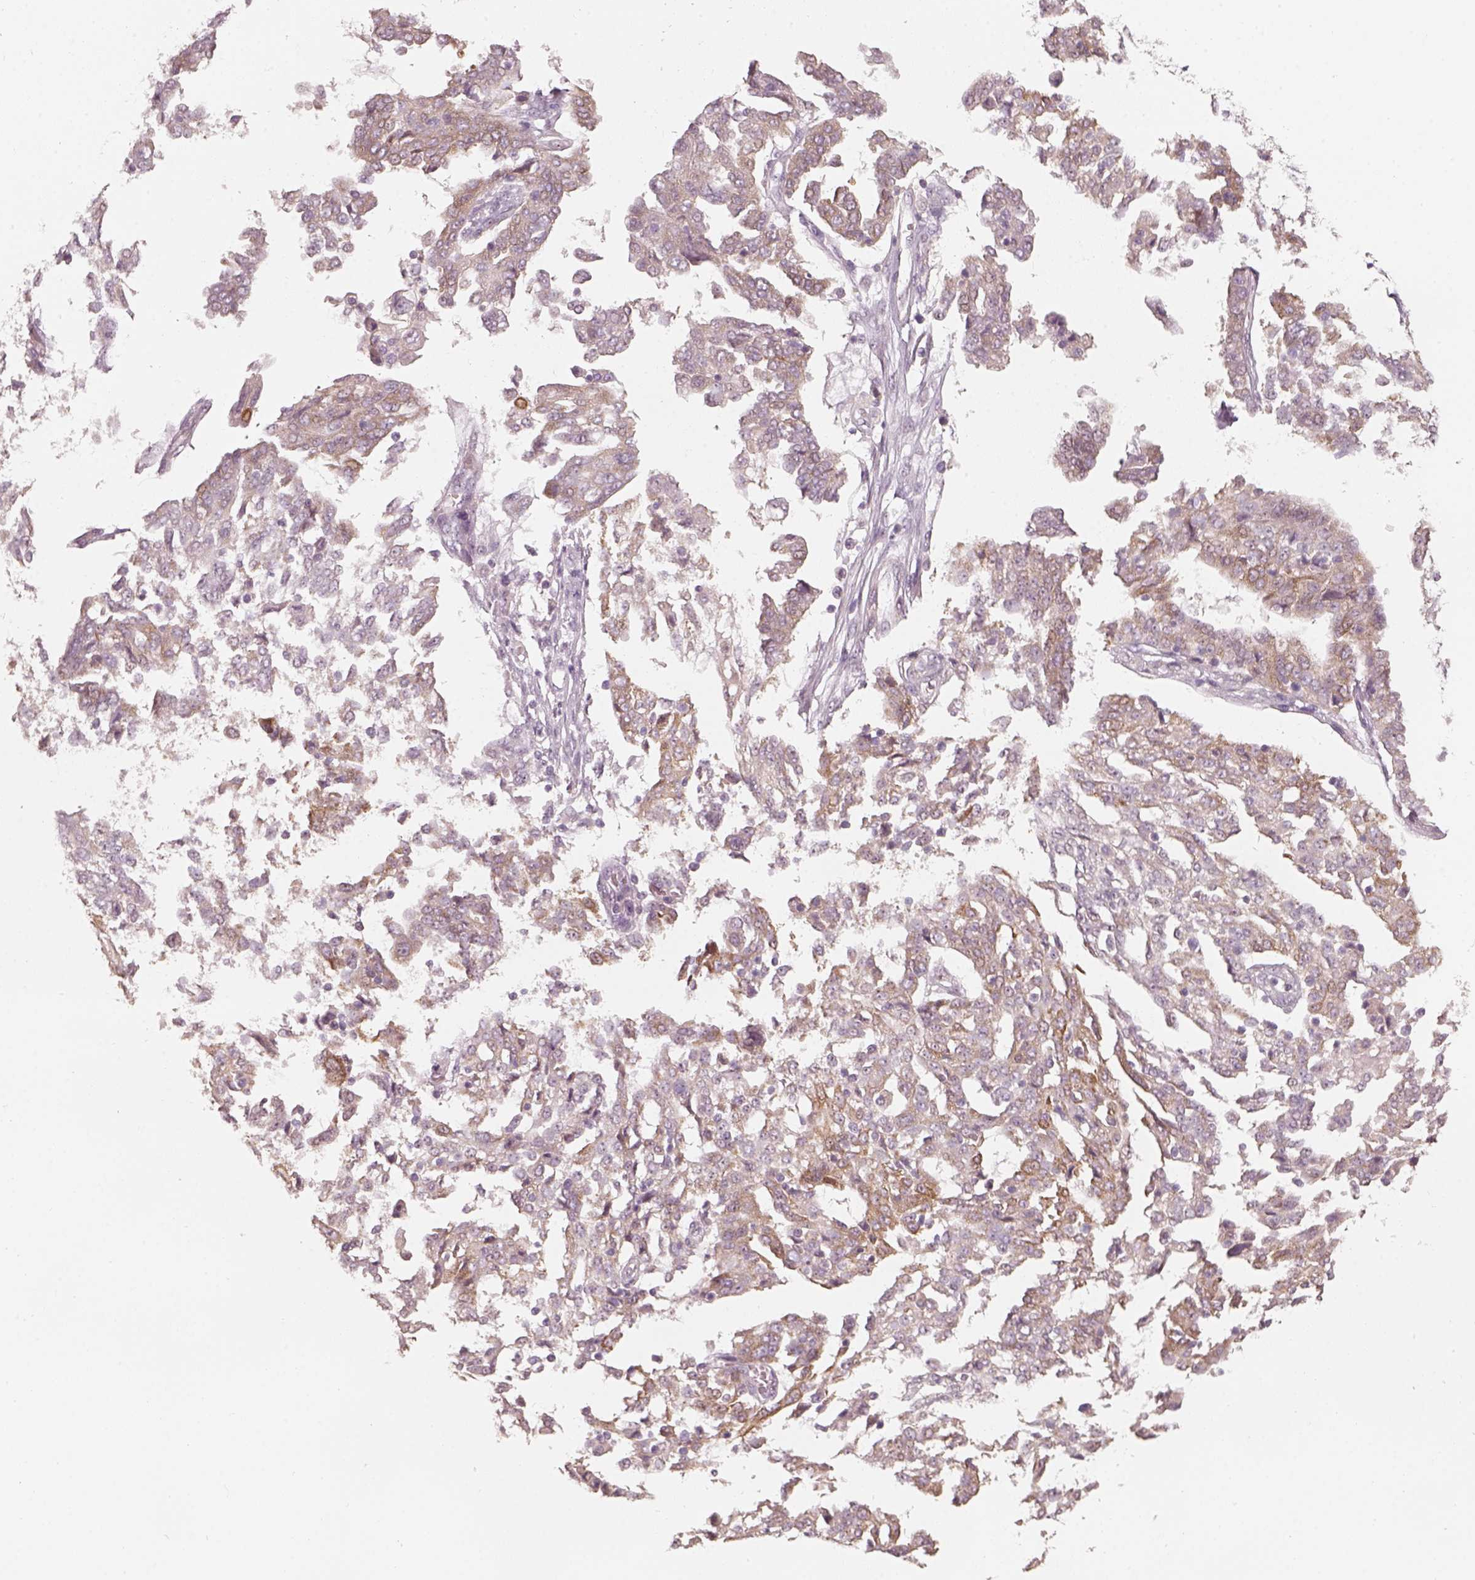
{"staining": {"intensity": "weak", "quantity": ">75%", "location": "cytoplasmic/membranous"}, "tissue": "ovarian cancer", "cell_type": "Tumor cells", "image_type": "cancer", "snomed": [{"axis": "morphology", "description": "Cystadenocarcinoma, serous, NOS"}, {"axis": "topography", "description": "Ovary"}], "caption": "Ovarian serous cystadenocarcinoma tissue displays weak cytoplasmic/membranous expression in about >75% of tumor cells, visualized by immunohistochemistry. (DAB (3,3'-diaminobenzidine) IHC with brightfield microscopy, high magnification).", "gene": "CDS1", "patient": {"sex": "female", "age": 67}}